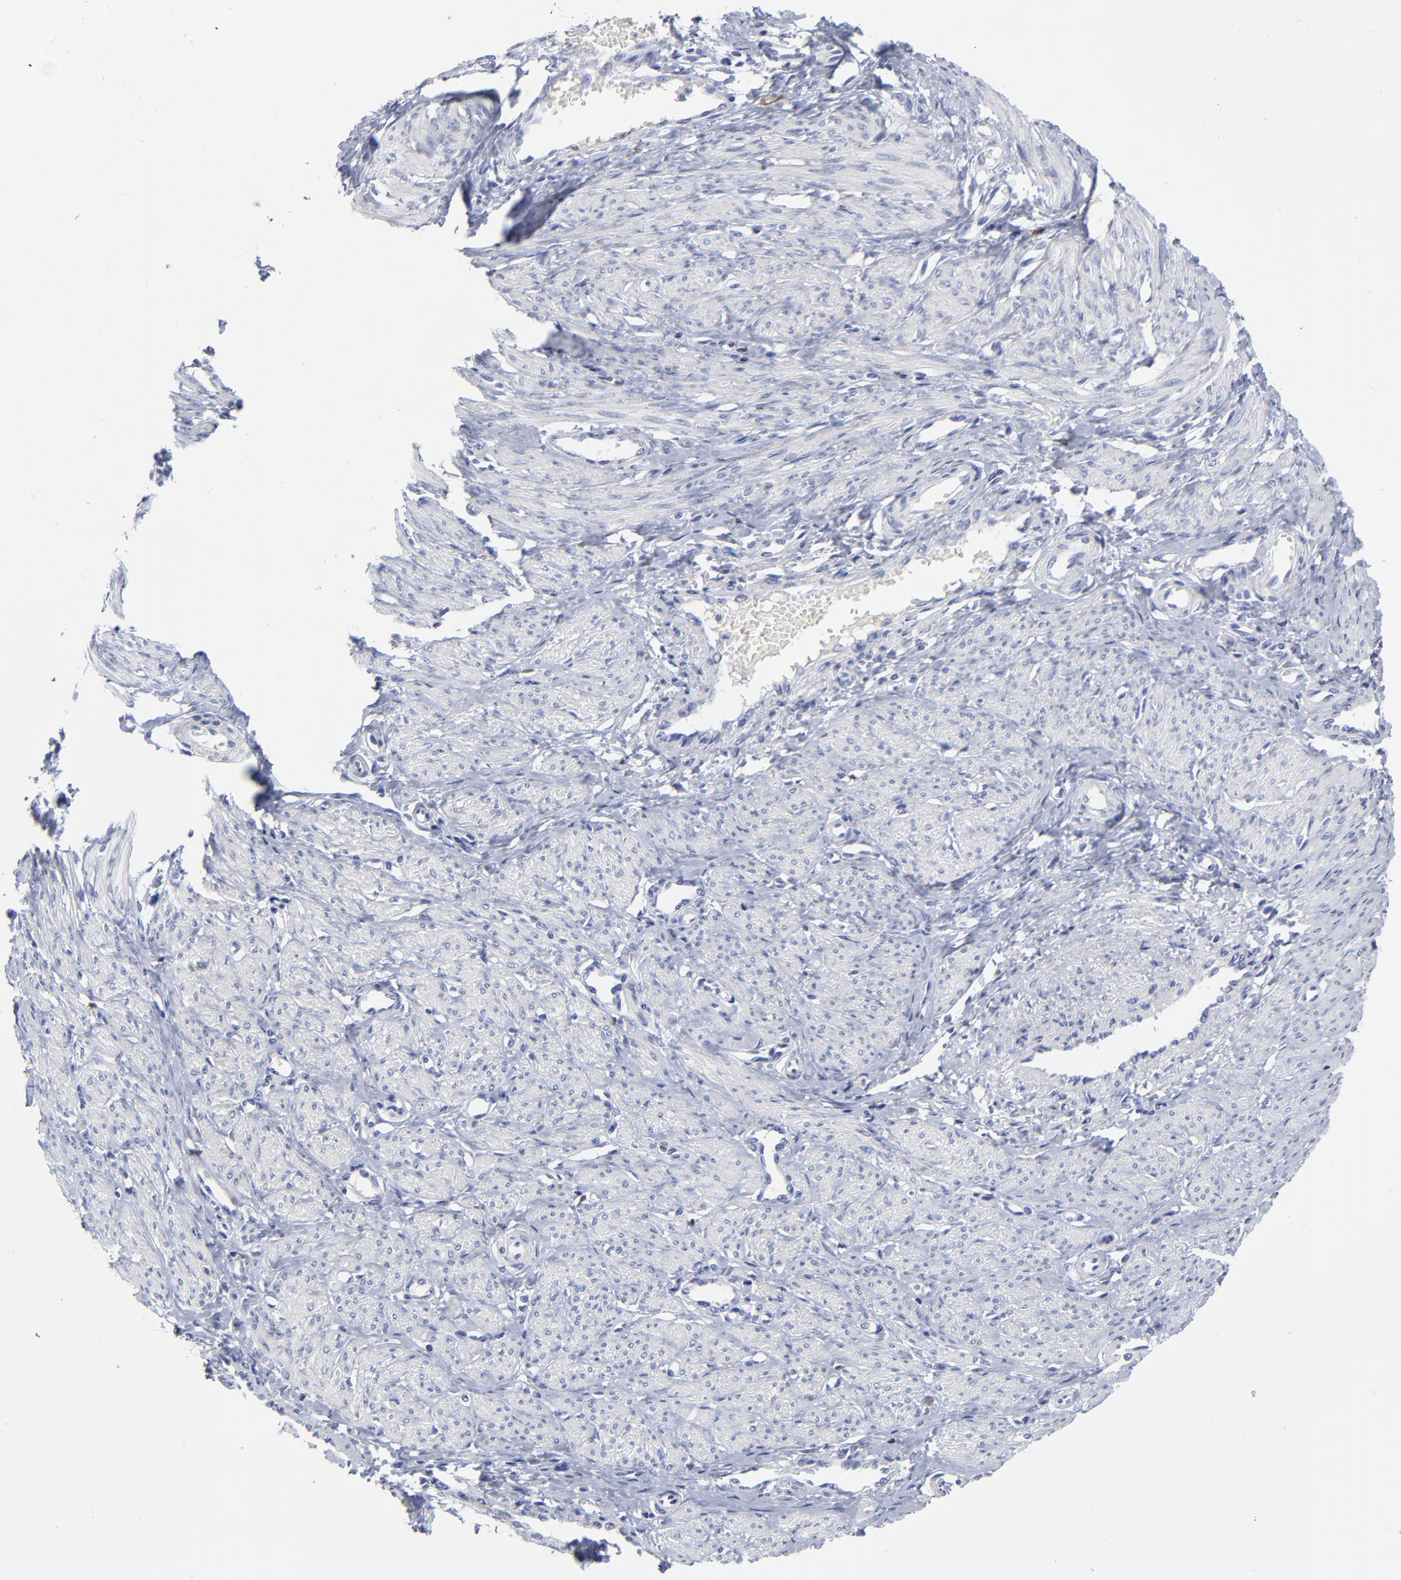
{"staining": {"intensity": "negative", "quantity": "none", "location": "none"}, "tissue": "smooth muscle", "cell_type": "Smooth muscle cells", "image_type": "normal", "snomed": [{"axis": "morphology", "description": "Normal tissue, NOS"}, {"axis": "topography", "description": "Smooth muscle"}, {"axis": "topography", "description": "Uterus"}], "caption": "Protein analysis of normal smooth muscle displays no significant positivity in smooth muscle cells.", "gene": "PTP4A1", "patient": {"sex": "female", "age": 39}}